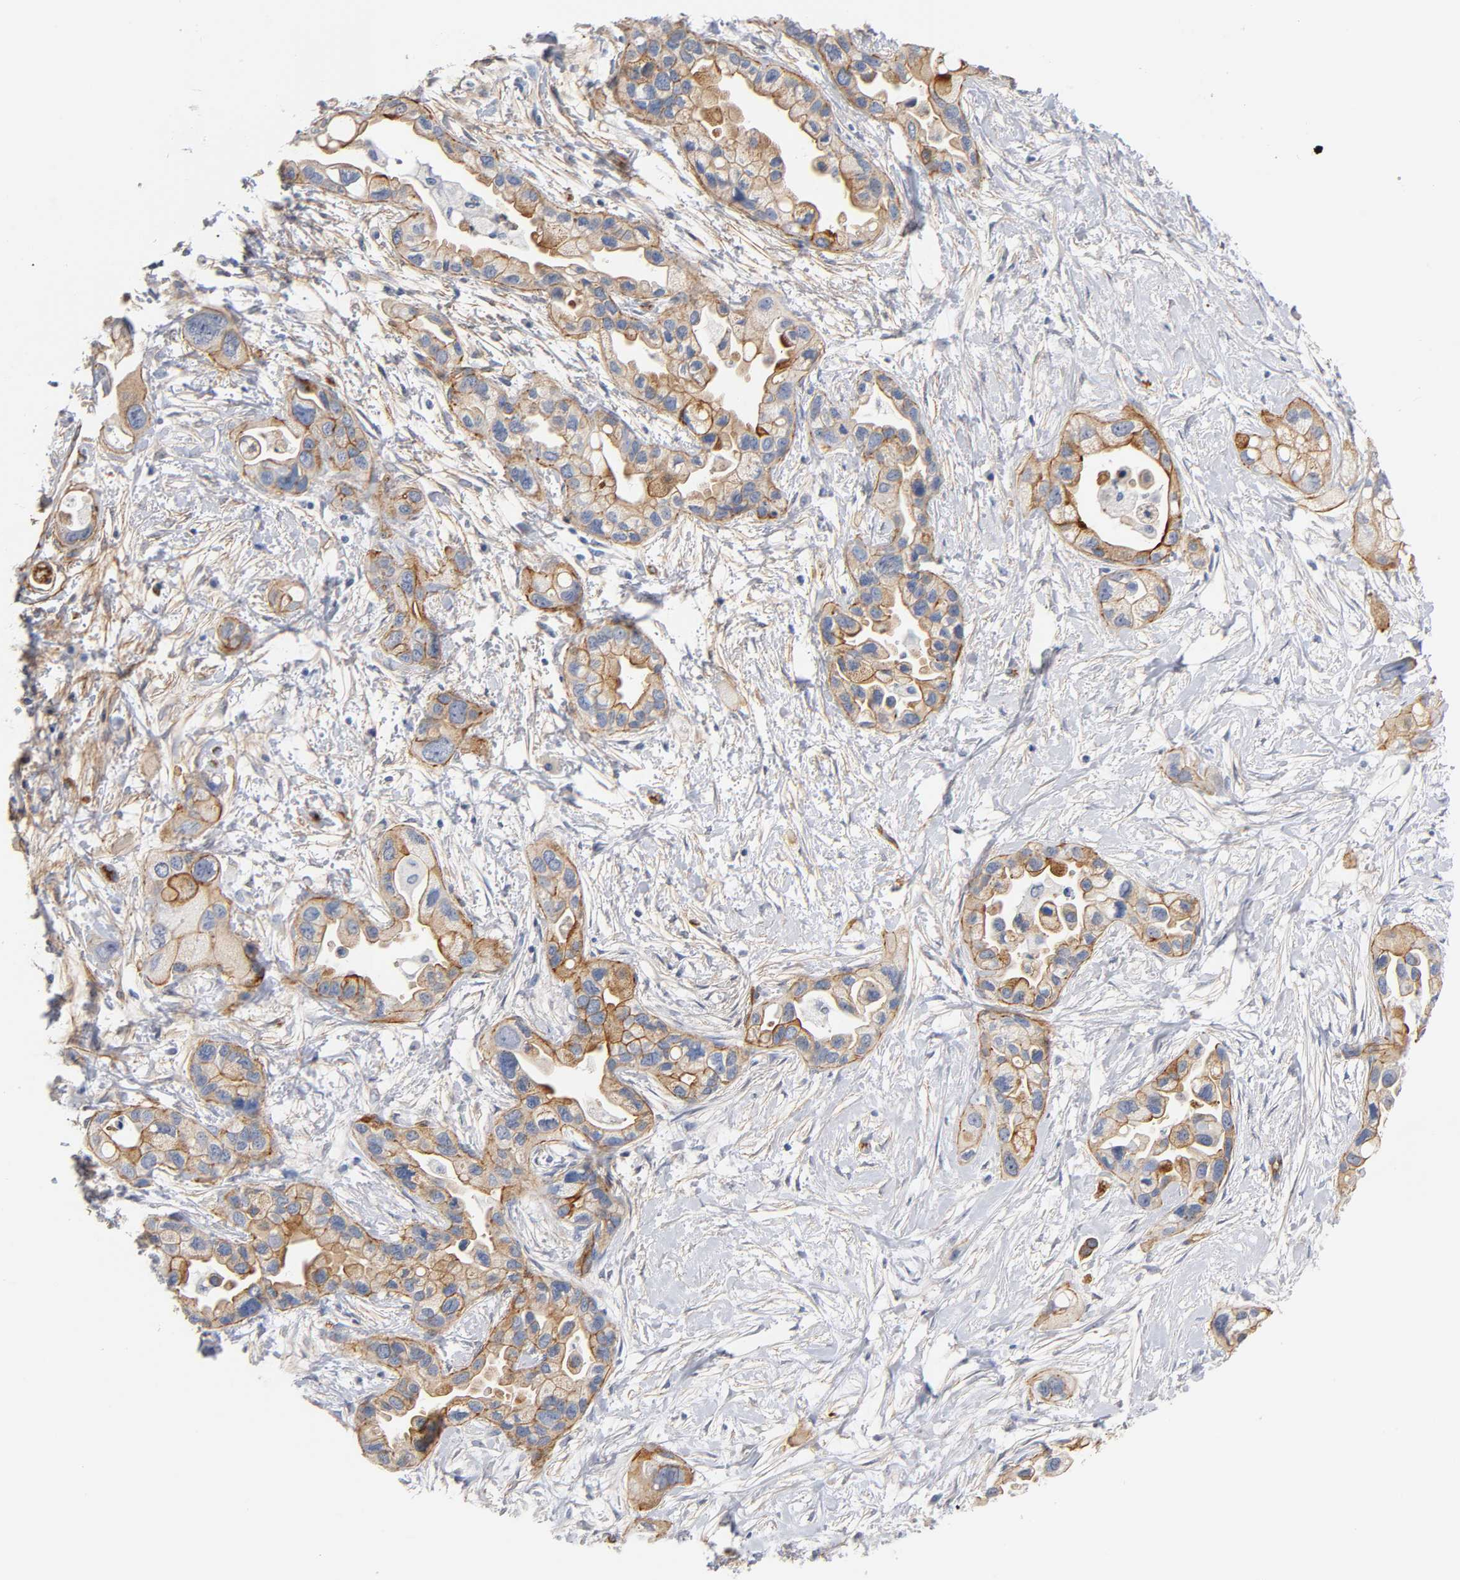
{"staining": {"intensity": "moderate", "quantity": ">75%", "location": "cytoplasmic/membranous"}, "tissue": "pancreatic cancer", "cell_type": "Tumor cells", "image_type": "cancer", "snomed": [{"axis": "morphology", "description": "Adenocarcinoma, NOS"}, {"axis": "topography", "description": "Pancreas"}], "caption": "Immunohistochemistry (IHC) (DAB) staining of adenocarcinoma (pancreatic) exhibits moderate cytoplasmic/membranous protein expression in approximately >75% of tumor cells. The staining was performed using DAB, with brown indicating positive protein expression. Nuclei are stained blue with hematoxylin.", "gene": "SPTAN1", "patient": {"sex": "female", "age": 77}}